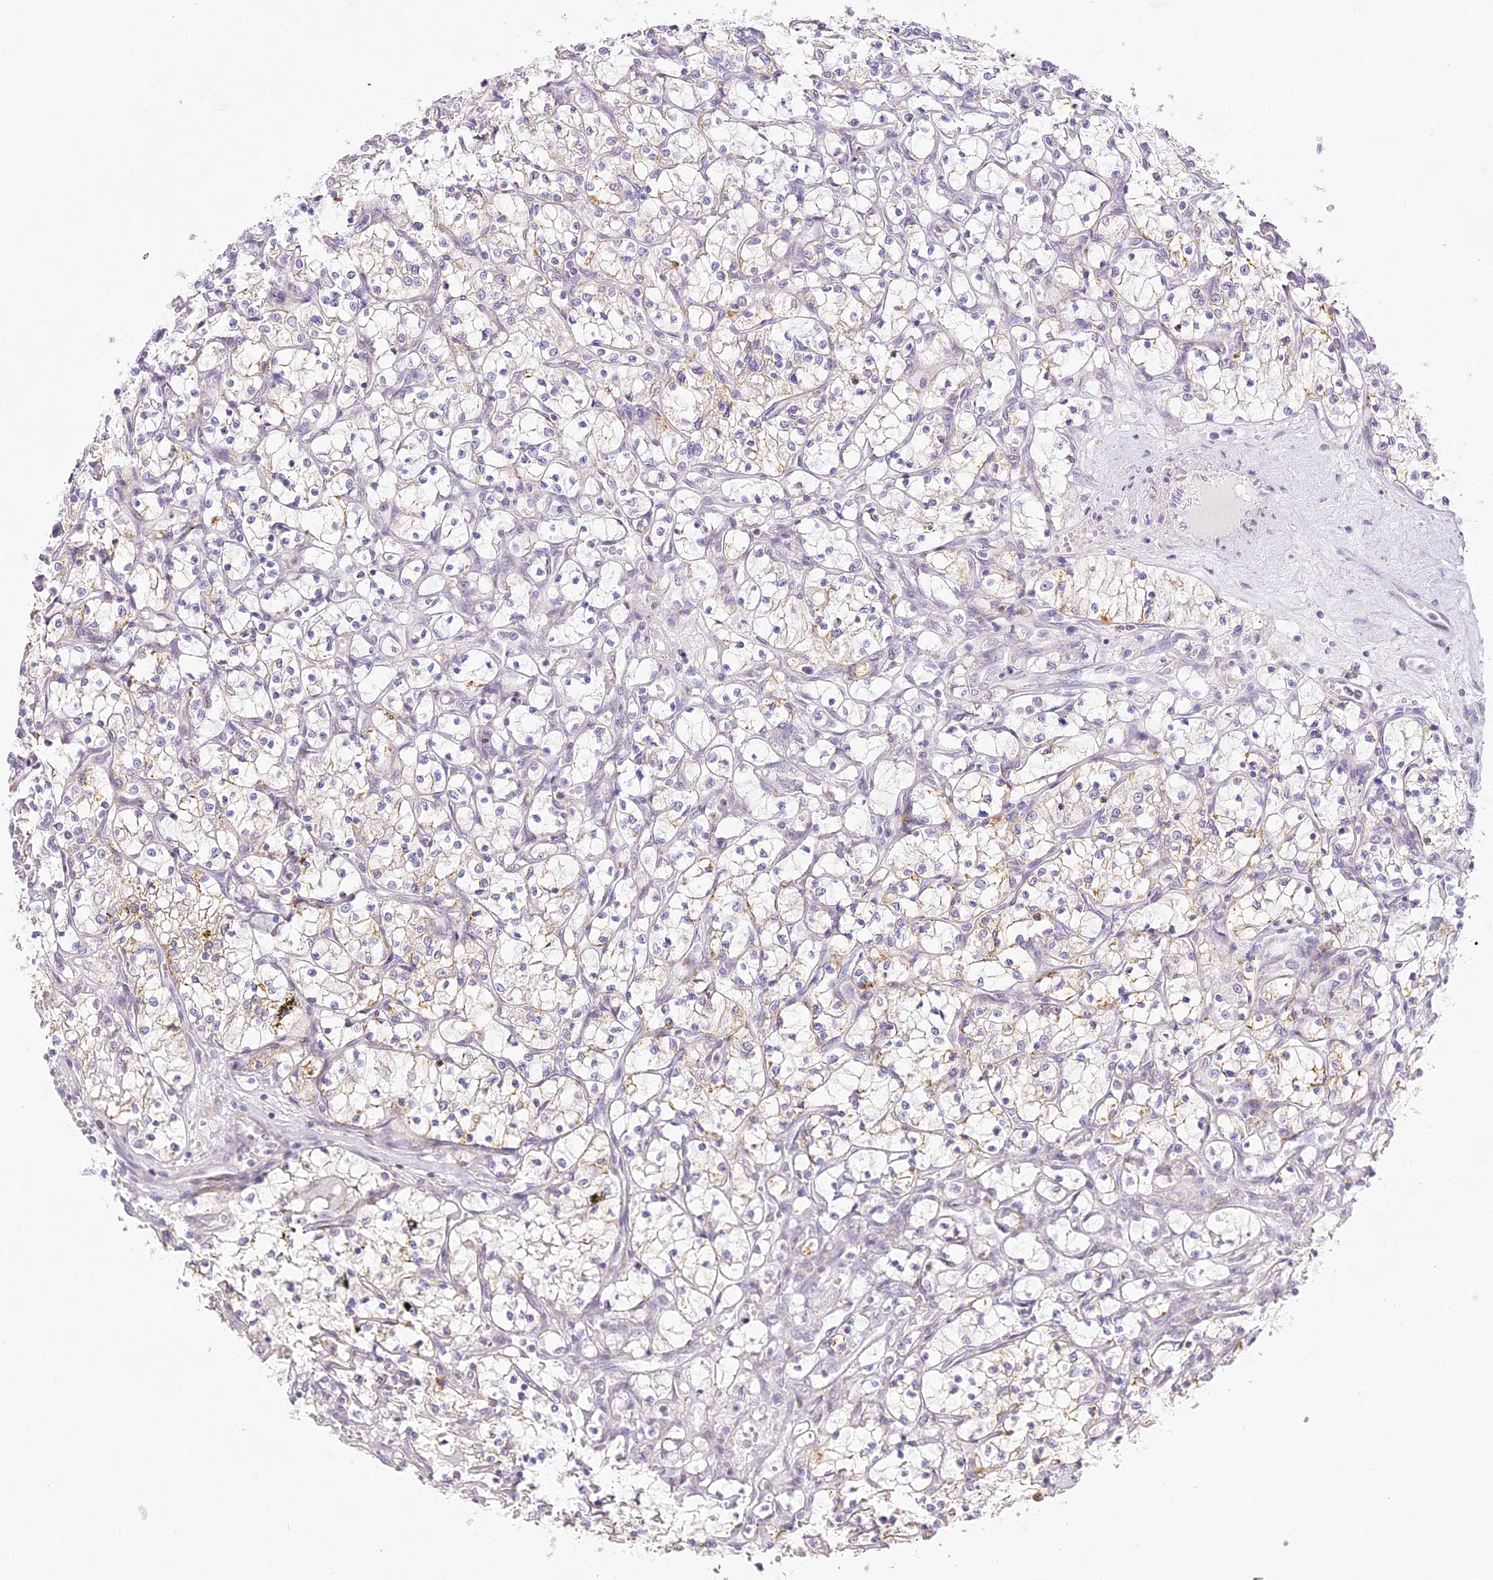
{"staining": {"intensity": "negative", "quantity": "none", "location": "none"}, "tissue": "renal cancer", "cell_type": "Tumor cells", "image_type": "cancer", "snomed": [{"axis": "morphology", "description": "Adenocarcinoma, NOS"}, {"axis": "topography", "description": "Kidney"}], "caption": "Human renal adenocarcinoma stained for a protein using immunohistochemistry (IHC) exhibits no staining in tumor cells.", "gene": "CCDC30", "patient": {"sex": "female", "age": 69}}